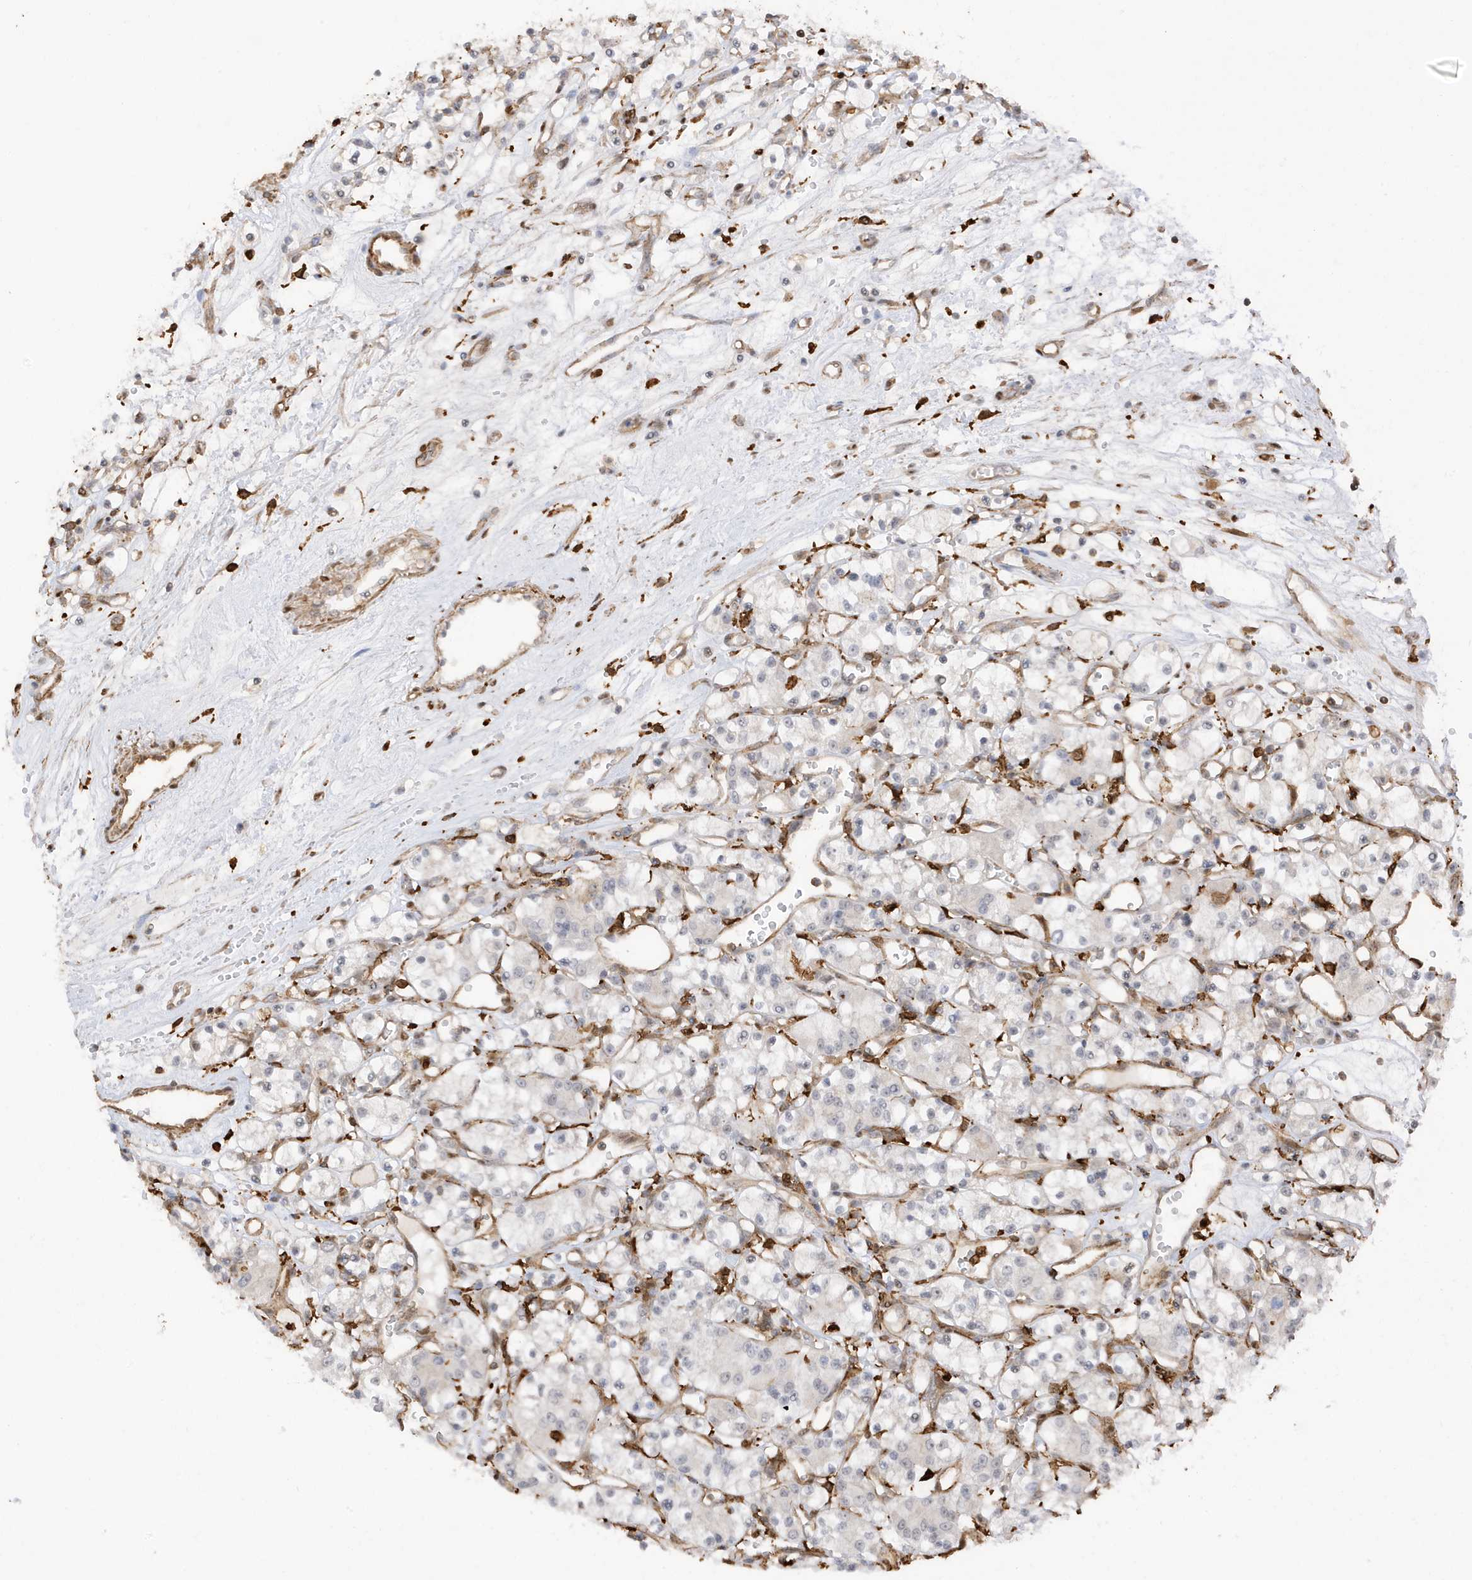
{"staining": {"intensity": "negative", "quantity": "none", "location": "none"}, "tissue": "renal cancer", "cell_type": "Tumor cells", "image_type": "cancer", "snomed": [{"axis": "morphology", "description": "Adenocarcinoma, NOS"}, {"axis": "topography", "description": "Kidney"}], "caption": "Immunohistochemical staining of human renal cancer shows no significant staining in tumor cells.", "gene": "PHACTR2", "patient": {"sex": "female", "age": 59}}